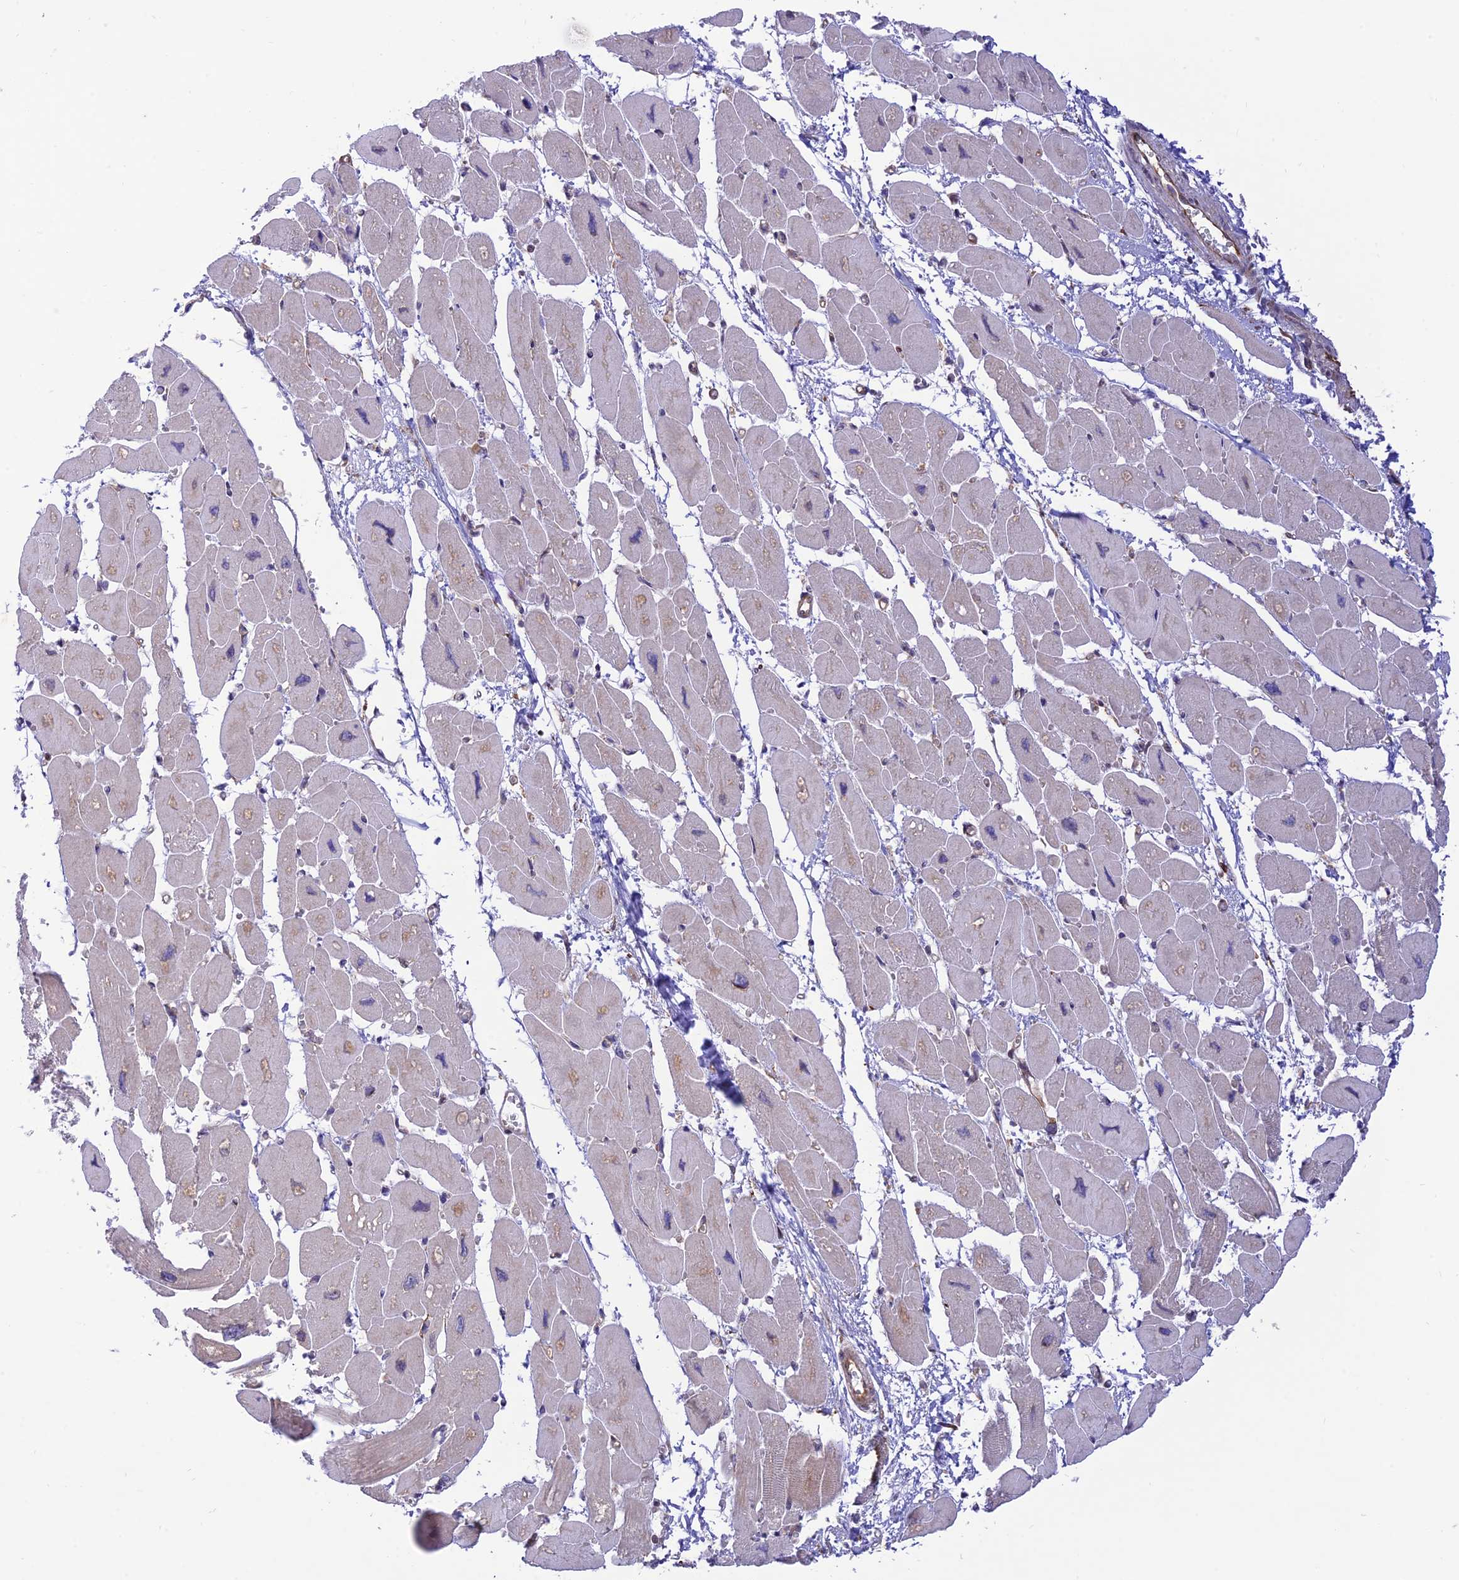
{"staining": {"intensity": "negative", "quantity": "none", "location": "none"}, "tissue": "heart muscle", "cell_type": "Cardiomyocytes", "image_type": "normal", "snomed": [{"axis": "morphology", "description": "Normal tissue, NOS"}, {"axis": "topography", "description": "Heart"}], "caption": "The micrograph reveals no staining of cardiomyocytes in benign heart muscle. (Stains: DAB (3,3'-diaminobenzidine) immunohistochemistry (IHC) with hematoxylin counter stain, Microscopy: brightfield microscopy at high magnification).", "gene": "KCNAB1", "patient": {"sex": "female", "age": 54}}